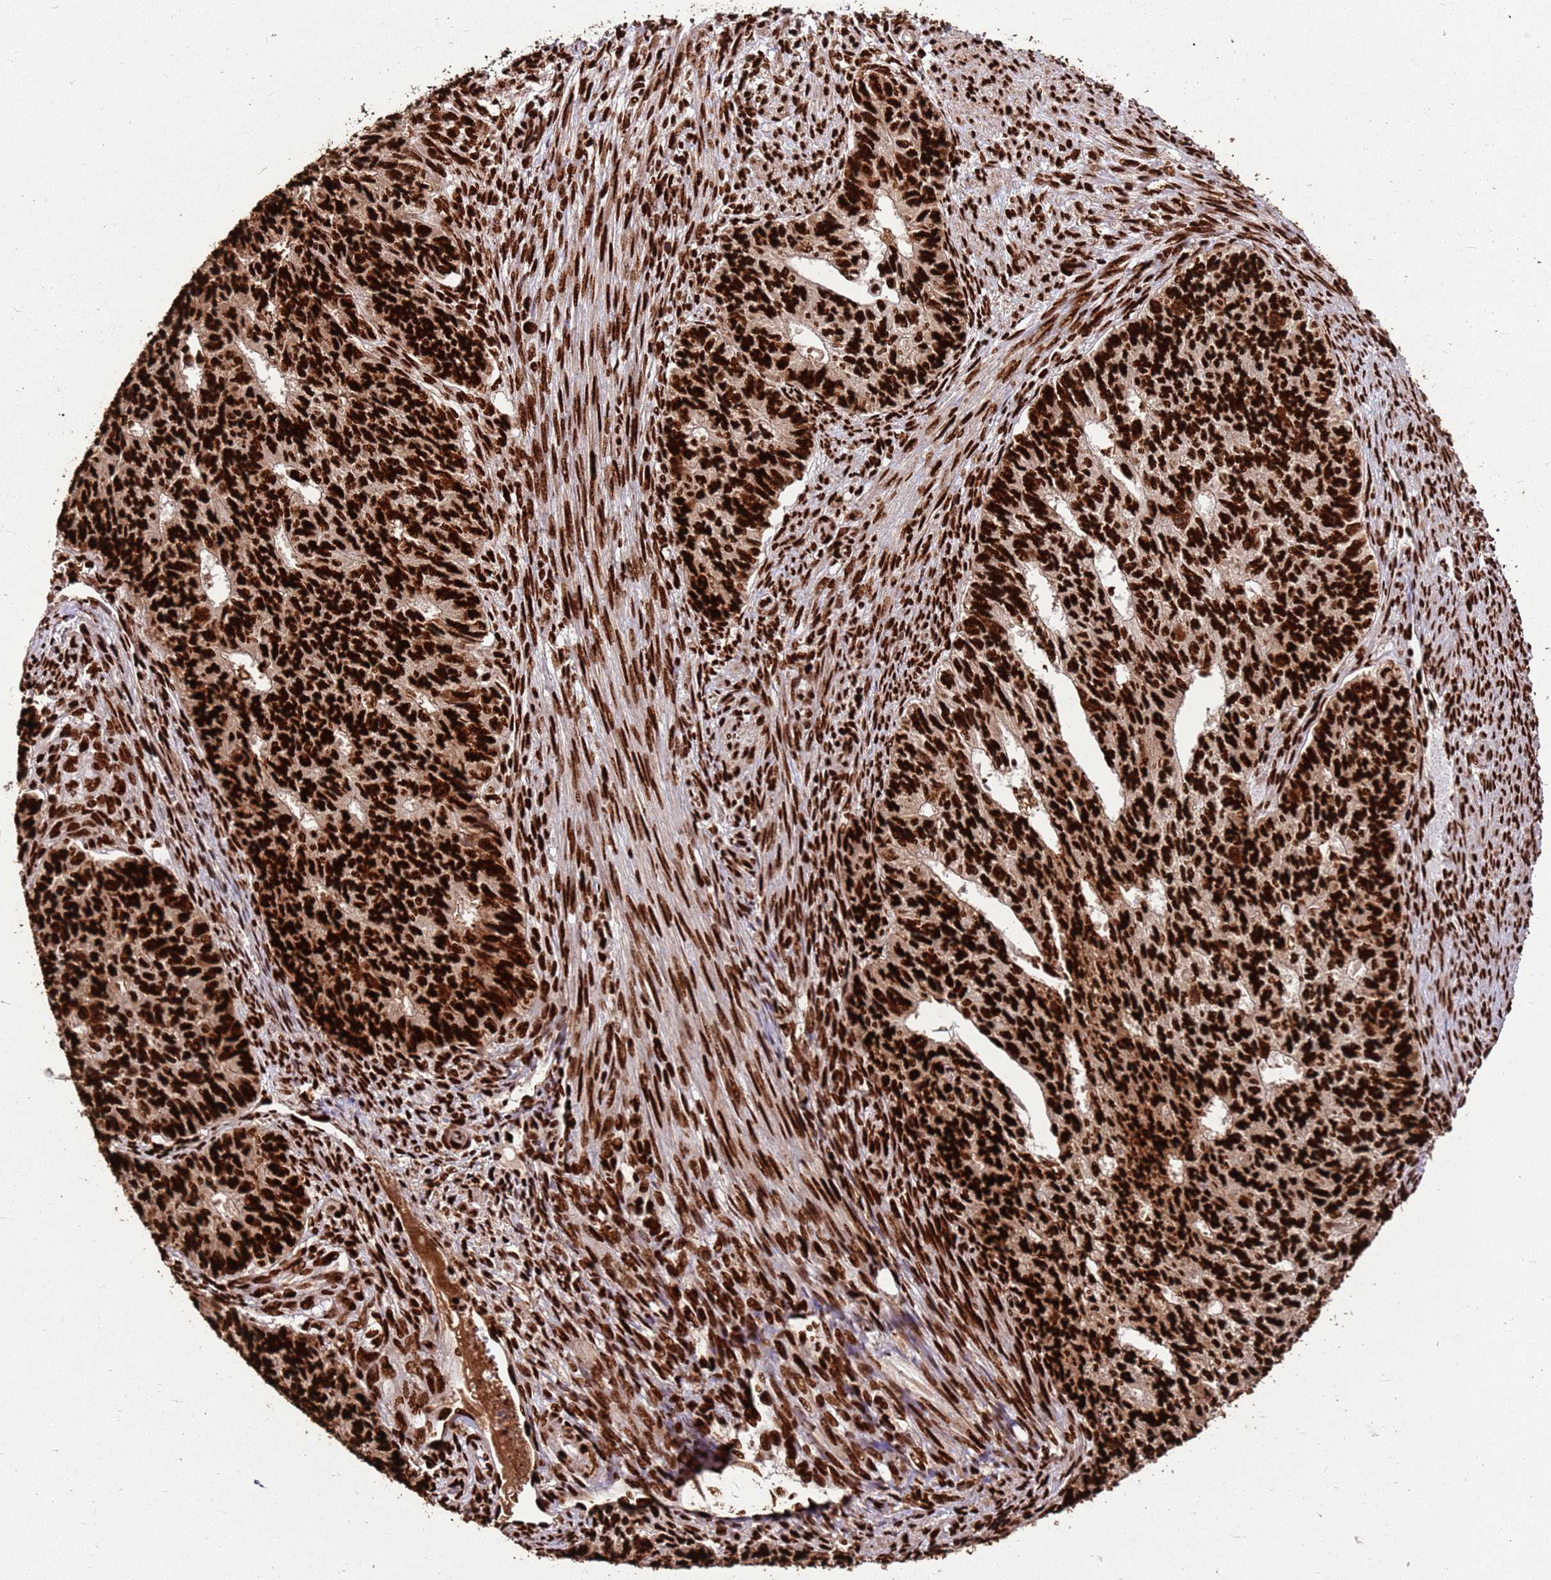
{"staining": {"intensity": "strong", "quantity": ">75%", "location": "nuclear"}, "tissue": "endometrial cancer", "cell_type": "Tumor cells", "image_type": "cancer", "snomed": [{"axis": "morphology", "description": "Adenocarcinoma, NOS"}, {"axis": "topography", "description": "Endometrium"}], "caption": "Endometrial adenocarcinoma was stained to show a protein in brown. There is high levels of strong nuclear positivity in about >75% of tumor cells.", "gene": "HNRNPAB", "patient": {"sex": "female", "age": 32}}